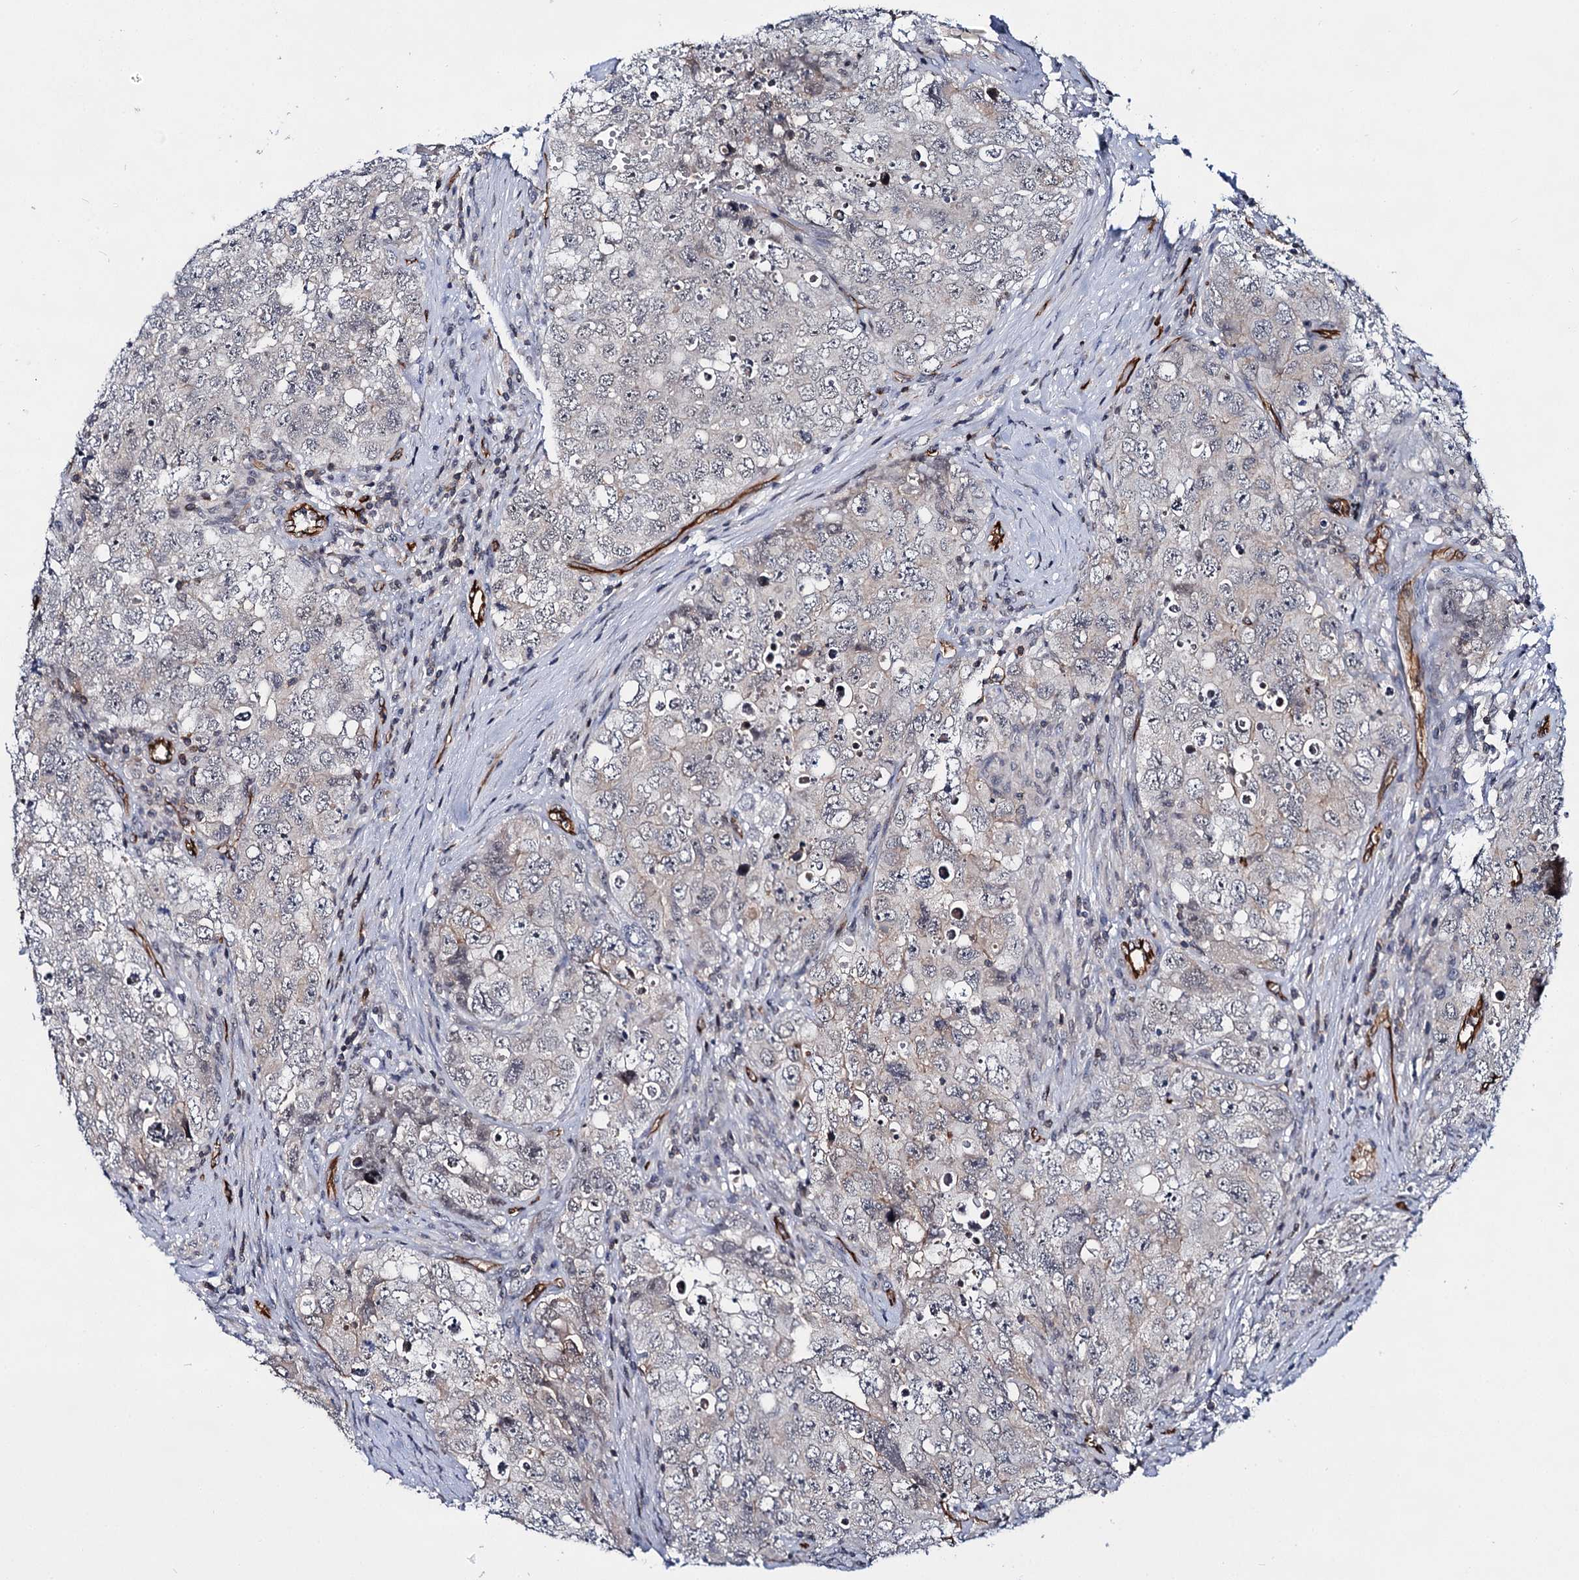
{"staining": {"intensity": "negative", "quantity": "none", "location": "none"}, "tissue": "testis cancer", "cell_type": "Tumor cells", "image_type": "cancer", "snomed": [{"axis": "morphology", "description": "Seminoma, NOS"}, {"axis": "morphology", "description": "Carcinoma, Embryonal, NOS"}, {"axis": "topography", "description": "Testis"}], "caption": "Protein analysis of testis cancer displays no significant positivity in tumor cells.", "gene": "ABLIM1", "patient": {"sex": "male", "age": 43}}